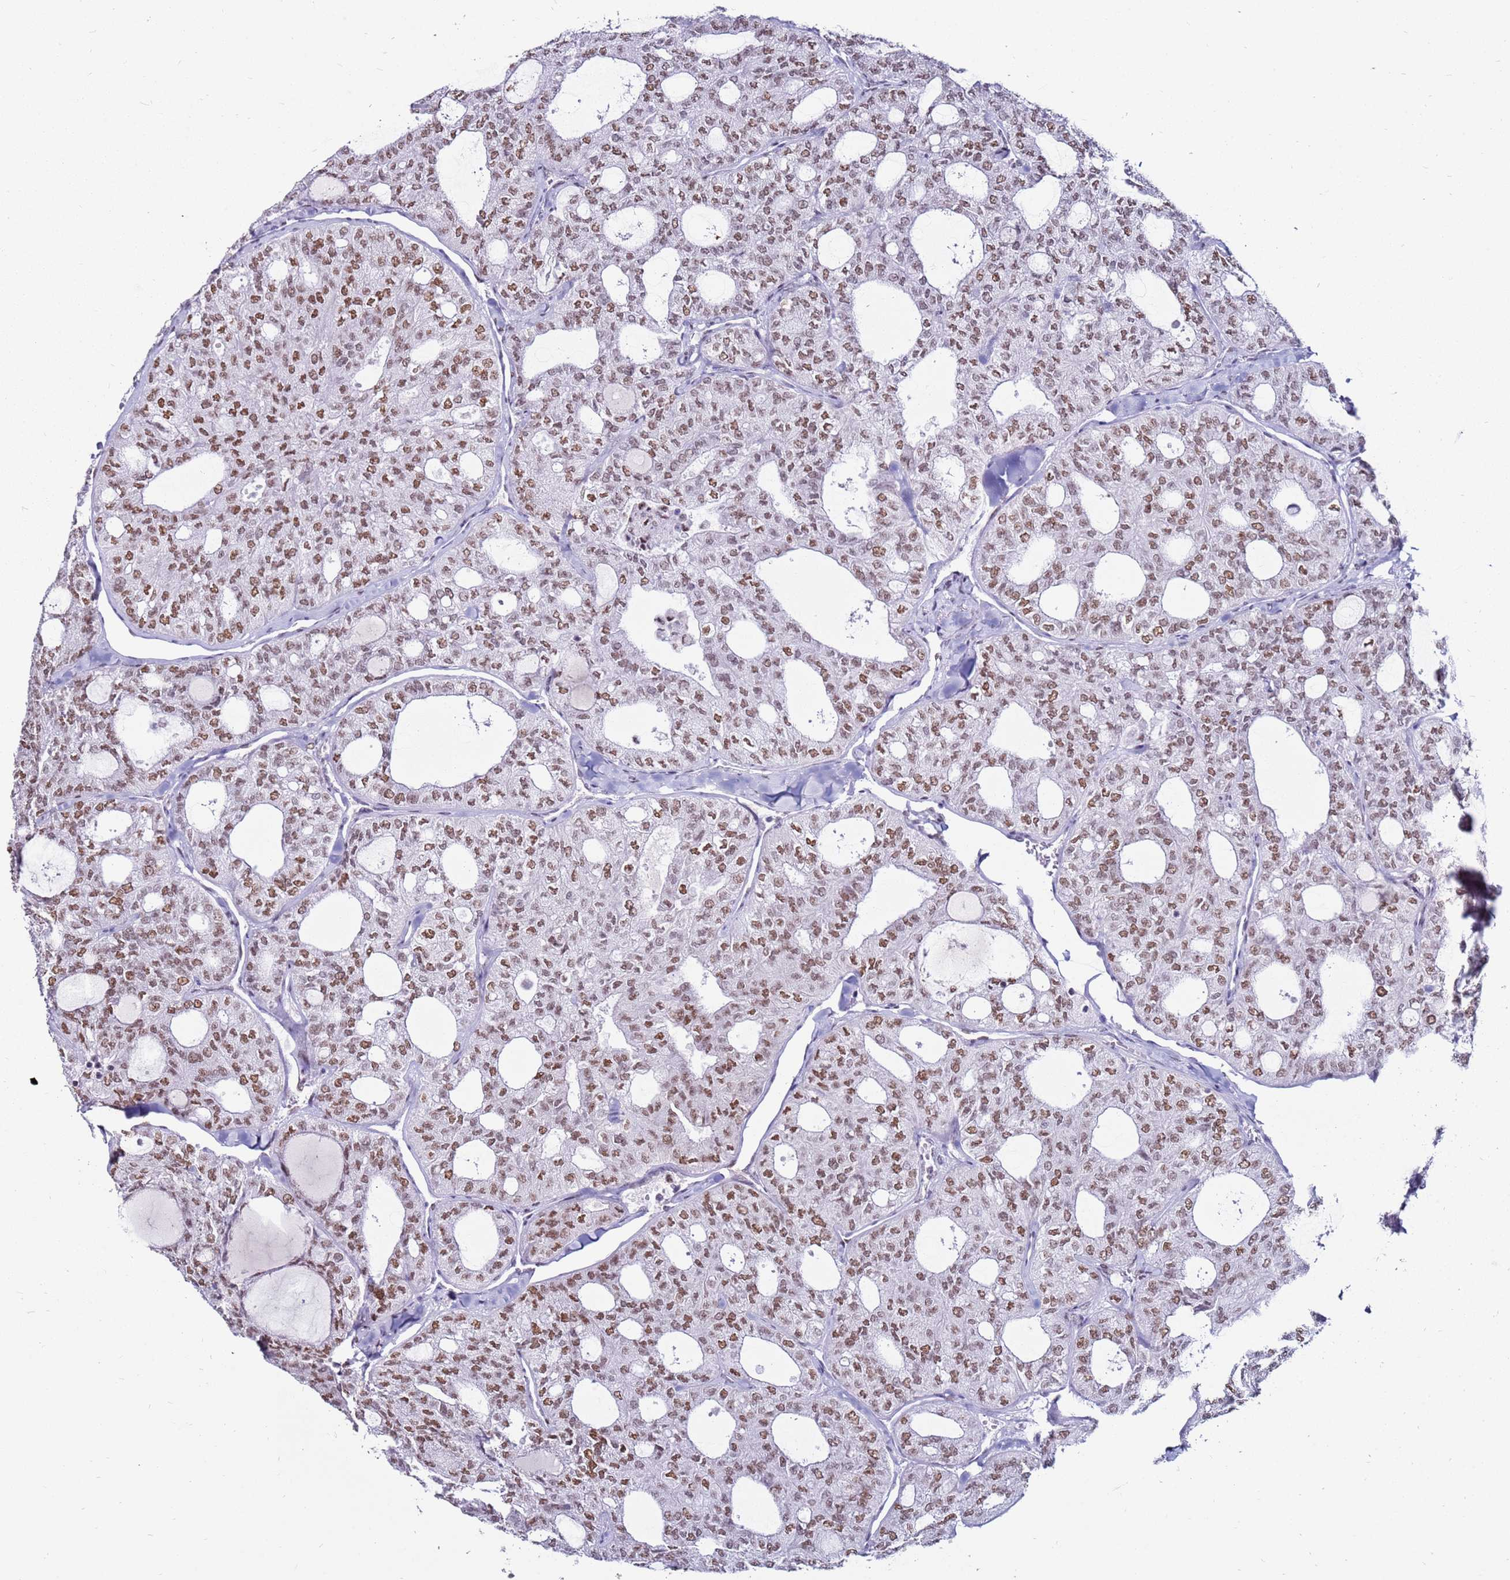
{"staining": {"intensity": "moderate", "quantity": ">75%", "location": "nuclear"}, "tissue": "thyroid cancer", "cell_type": "Tumor cells", "image_type": "cancer", "snomed": [{"axis": "morphology", "description": "Follicular adenoma carcinoma, NOS"}, {"axis": "topography", "description": "Thyroid gland"}], "caption": "An IHC photomicrograph of neoplastic tissue is shown. Protein staining in brown shows moderate nuclear positivity in thyroid cancer (follicular adenoma carcinoma) within tumor cells.", "gene": "KPNA4", "patient": {"sex": "male", "age": 75}}